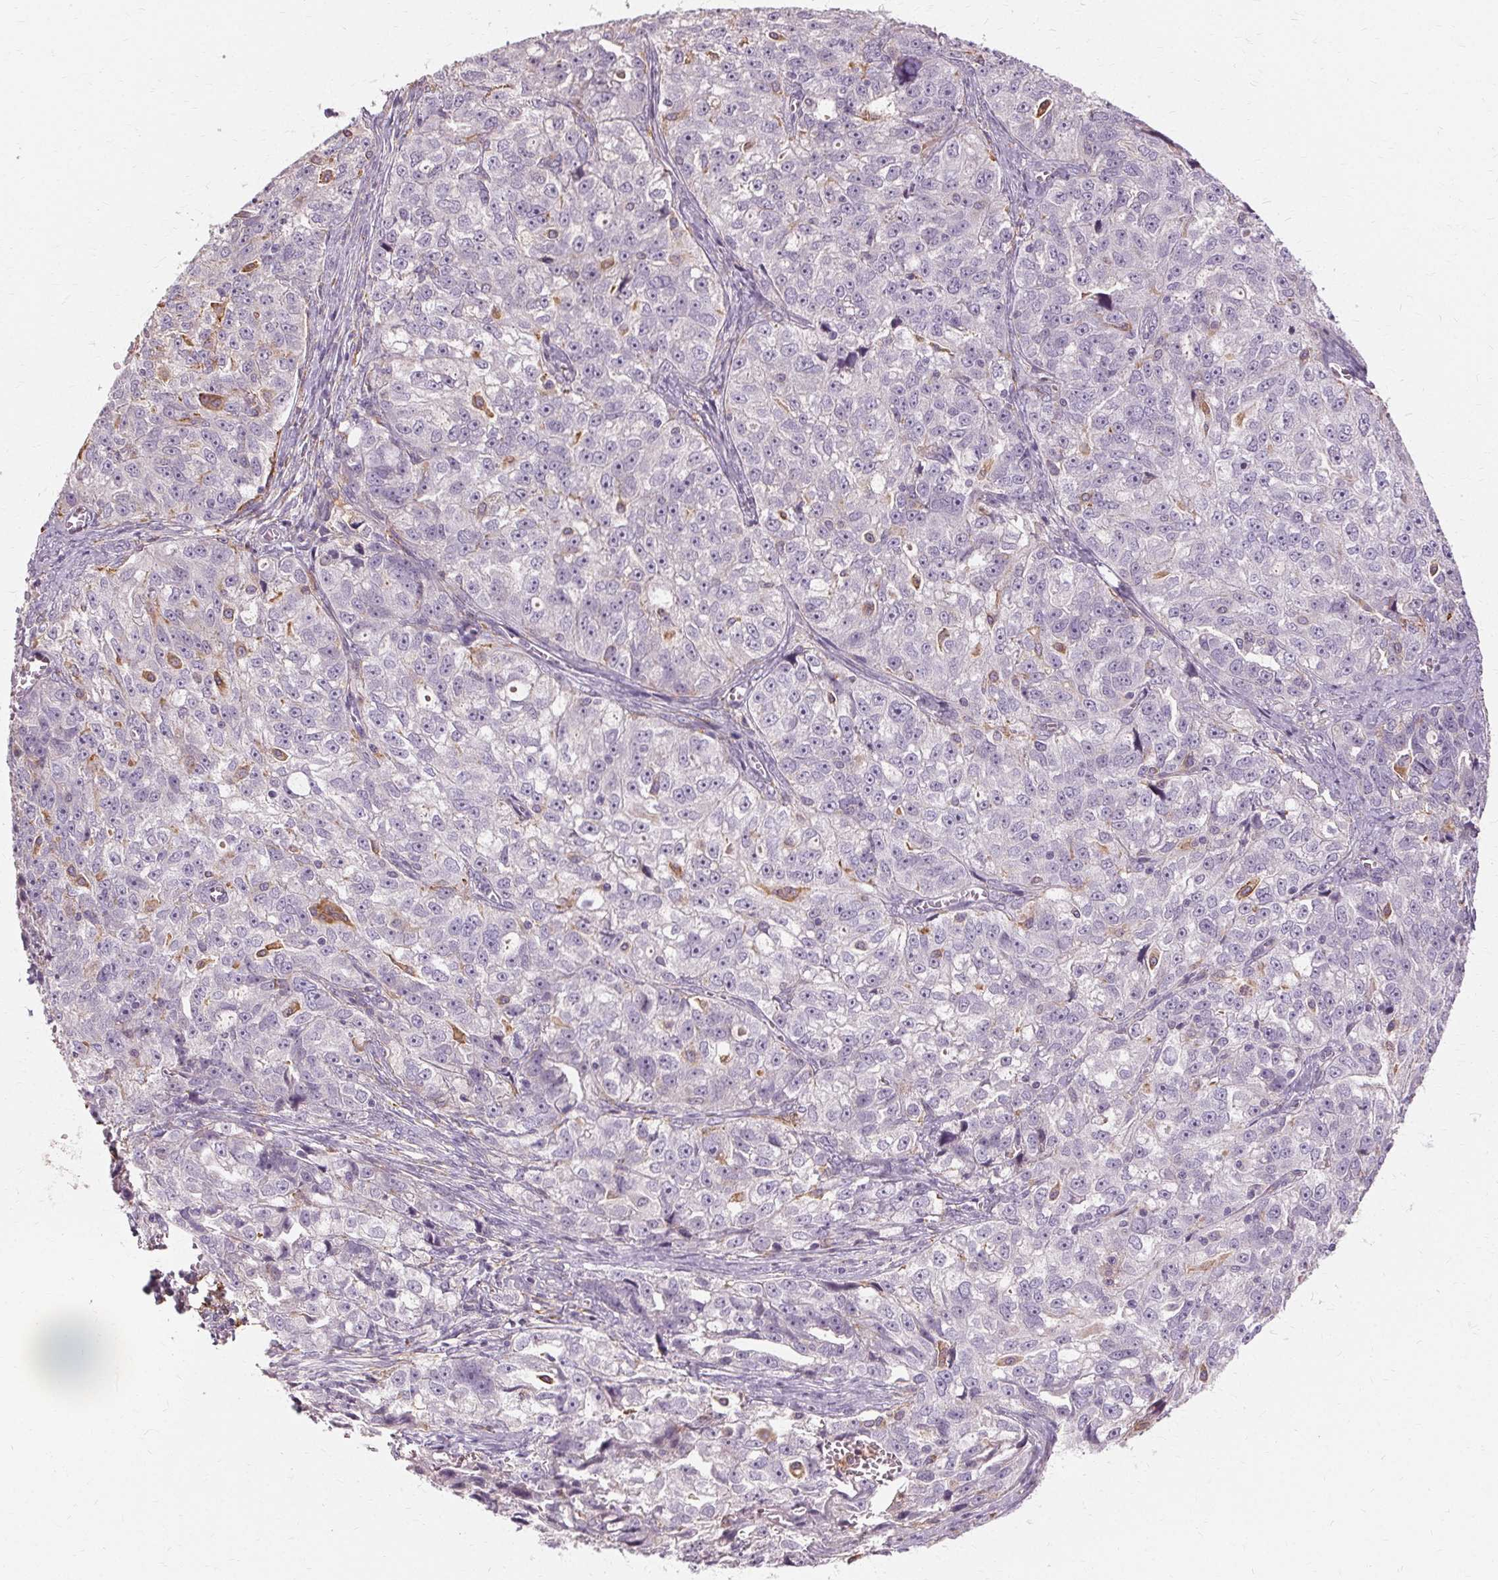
{"staining": {"intensity": "negative", "quantity": "none", "location": "none"}, "tissue": "ovarian cancer", "cell_type": "Tumor cells", "image_type": "cancer", "snomed": [{"axis": "morphology", "description": "Cystadenocarcinoma, serous, NOS"}, {"axis": "topography", "description": "Ovary"}], "caption": "Tumor cells are negative for brown protein staining in serous cystadenocarcinoma (ovarian).", "gene": "IFNGR1", "patient": {"sex": "female", "age": 51}}